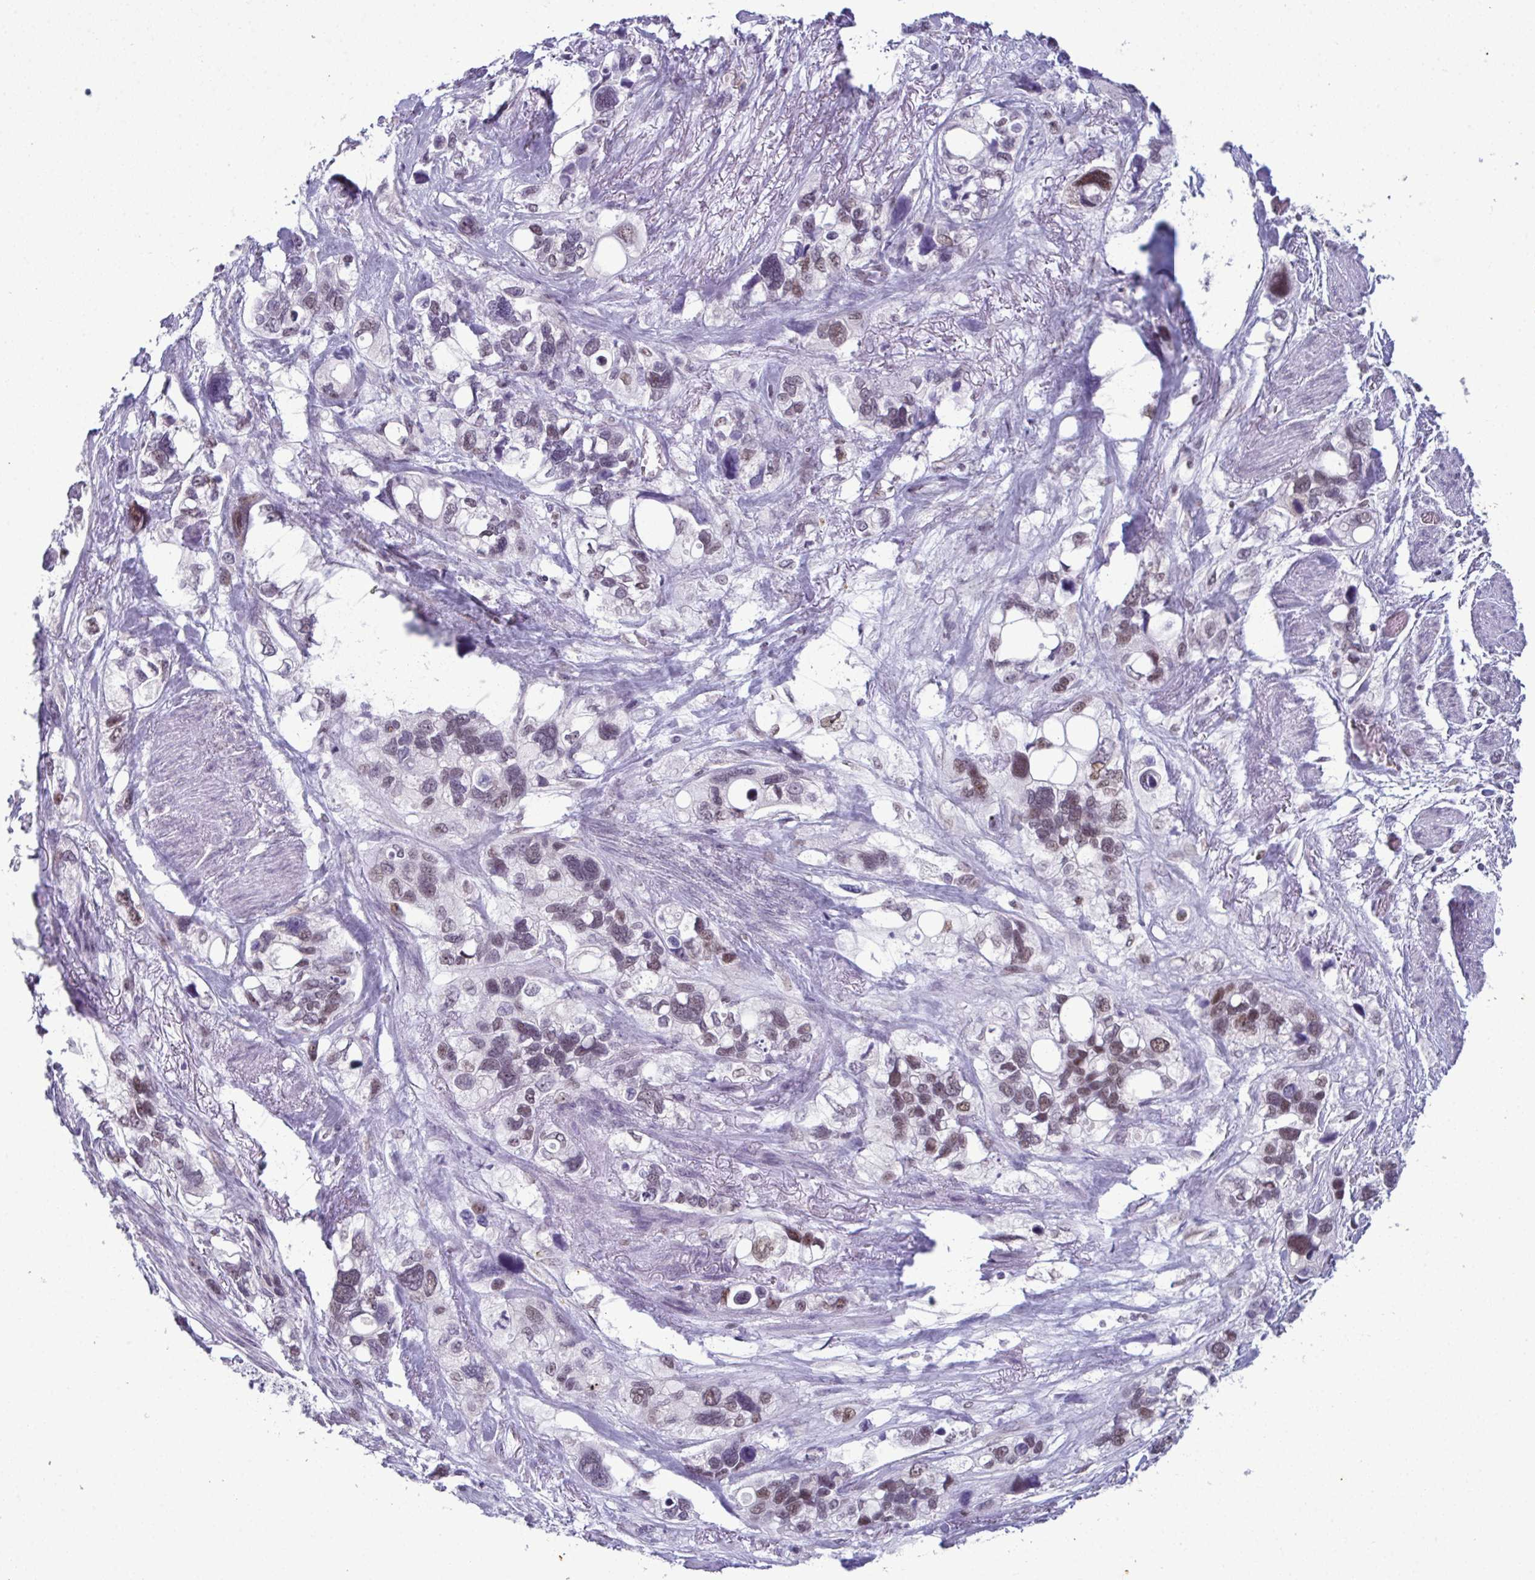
{"staining": {"intensity": "moderate", "quantity": "25%-75%", "location": "nuclear"}, "tissue": "stomach cancer", "cell_type": "Tumor cells", "image_type": "cancer", "snomed": [{"axis": "morphology", "description": "Adenocarcinoma, NOS"}, {"axis": "topography", "description": "Stomach, upper"}], "caption": "DAB immunohistochemical staining of human stomach cancer (adenocarcinoma) exhibits moderate nuclear protein expression in approximately 25%-75% of tumor cells.", "gene": "RBM7", "patient": {"sex": "female", "age": 81}}